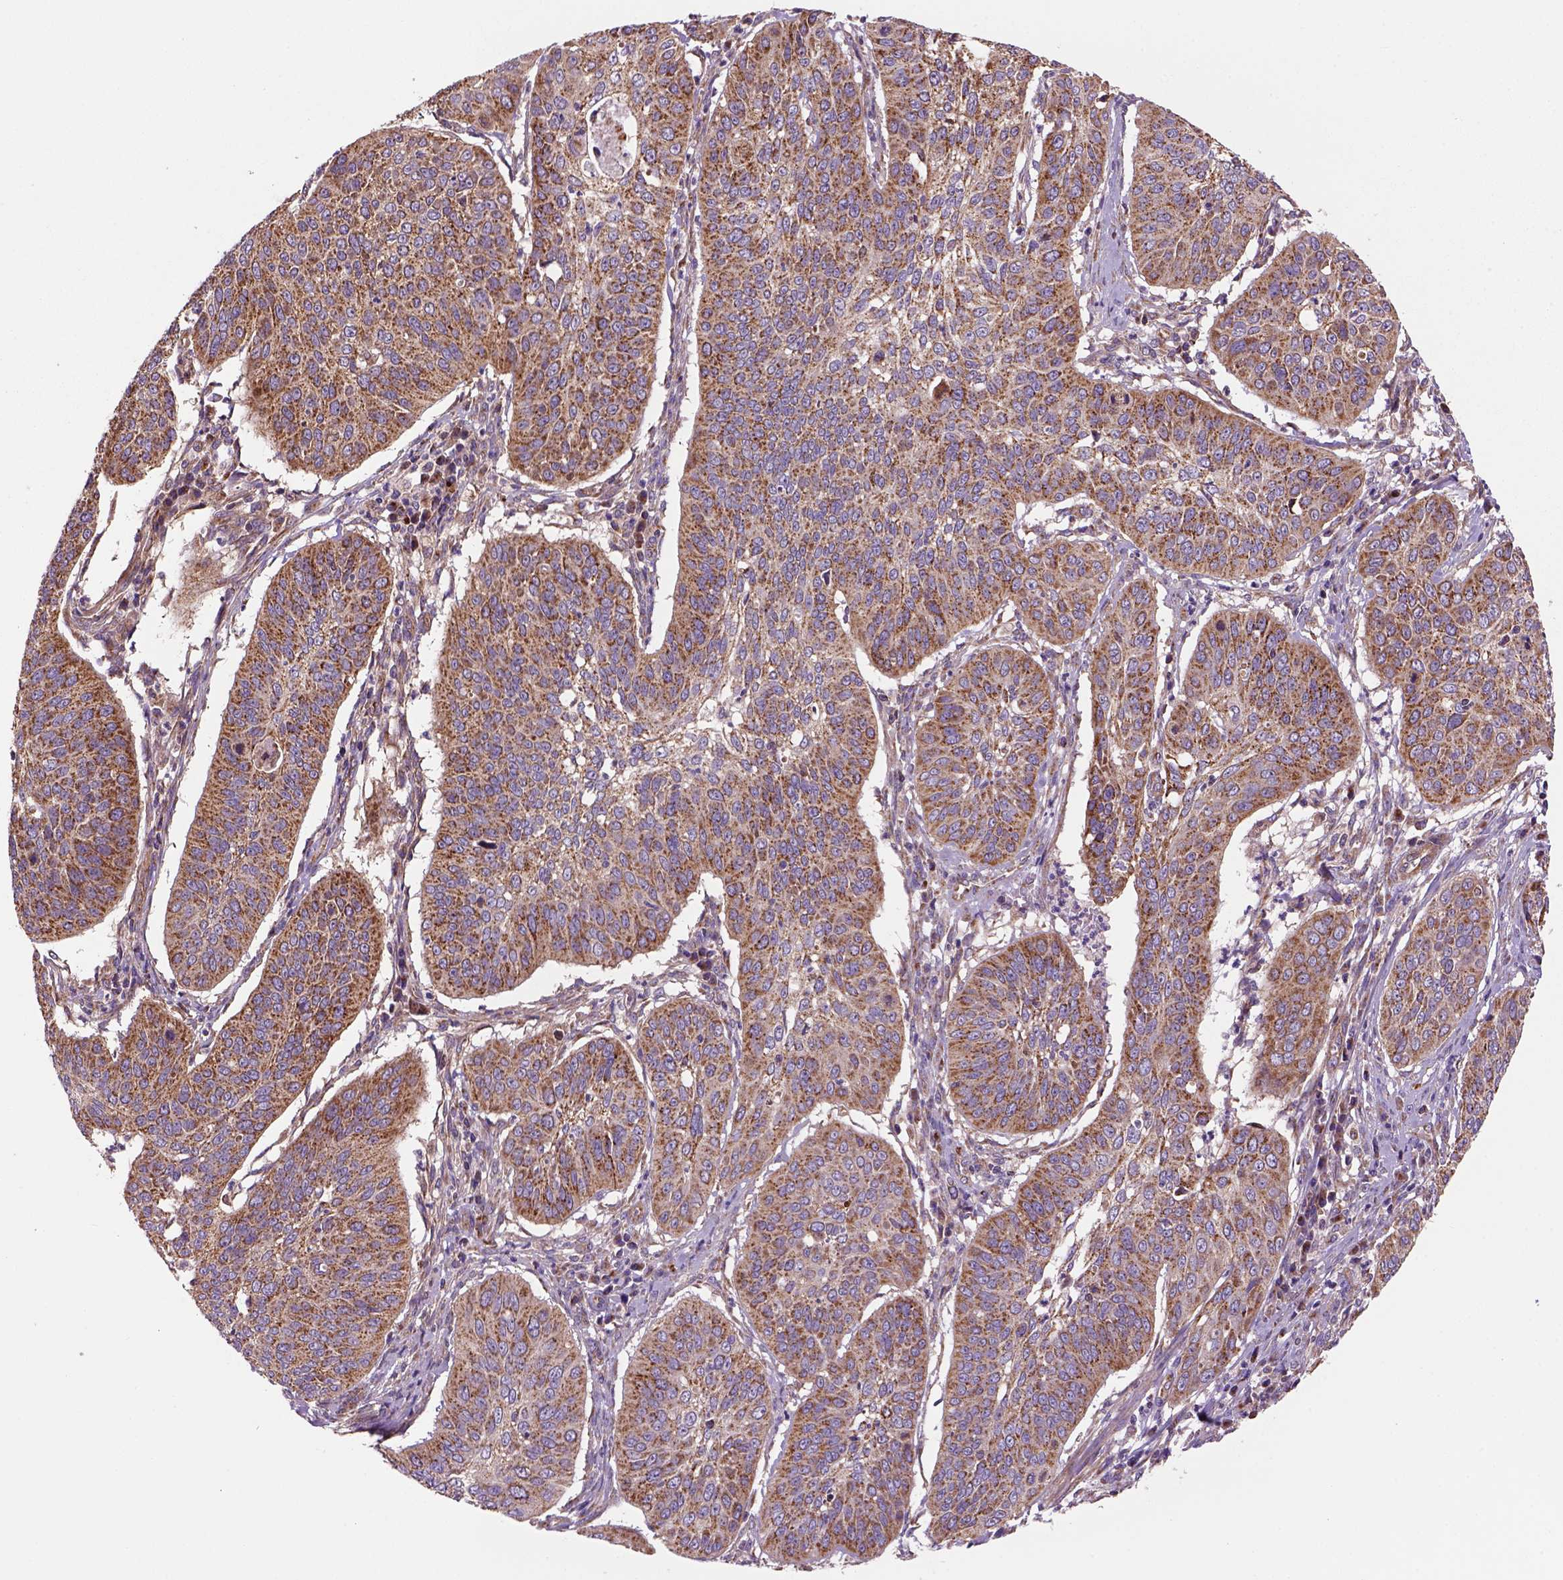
{"staining": {"intensity": "moderate", "quantity": "25%-75%", "location": "cytoplasmic/membranous"}, "tissue": "cervical cancer", "cell_type": "Tumor cells", "image_type": "cancer", "snomed": [{"axis": "morphology", "description": "Normal tissue, NOS"}, {"axis": "morphology", "description": "Squamous cell carcinoma, NOS"}, {"axis": "topography", "description": "Cervix"}], "caption": "Cervical cancer was stained to show a protein in brown. There is medium levels of moderate cytoplasmic/membranous positivity in about 25%-75% of tumor cells.", "gene": "WARS2", "patient": {"sex": "female", "age": 39}}